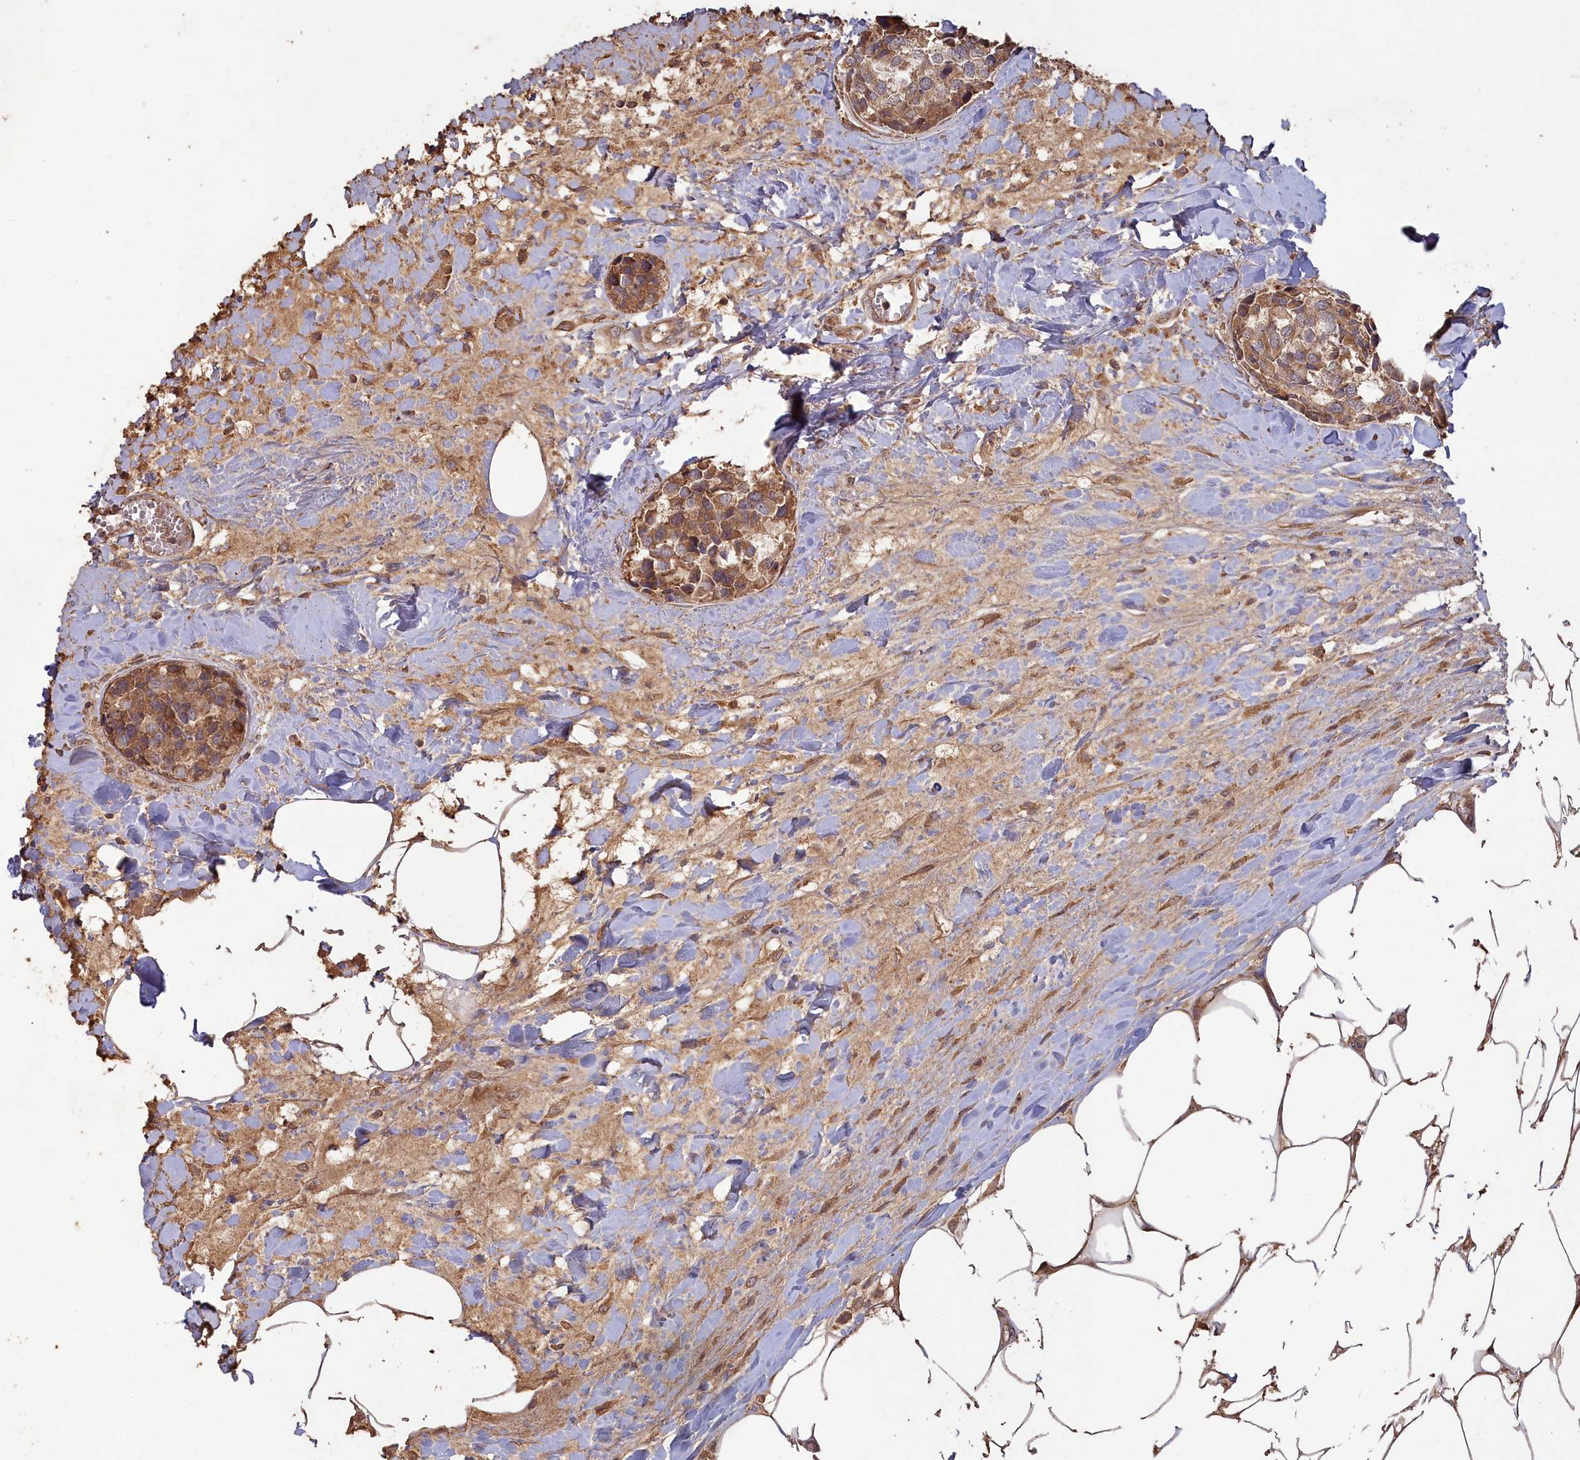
{"staining": {"intensity": "moderate", "quantity": ">75%", "location": "cytoplasmic/membranous"}, "tissue": "breast cancer", "cell_type": "Tumor cells", "image_type": "cancer", "snomed": [{"axis": "morphology", "description": "Lobular carcinoma"}, {"axis": "topography", "description": "Breast"}], "caption": "The micrograph displays immunohistochemical staining of lobular carcinoma (breast). There is moderate cytoplasmic/membranous positivity is present in approximately >75% of tumor cells.", "gene": "LAYN", "patient": {"sex": "female", "age": 59}}